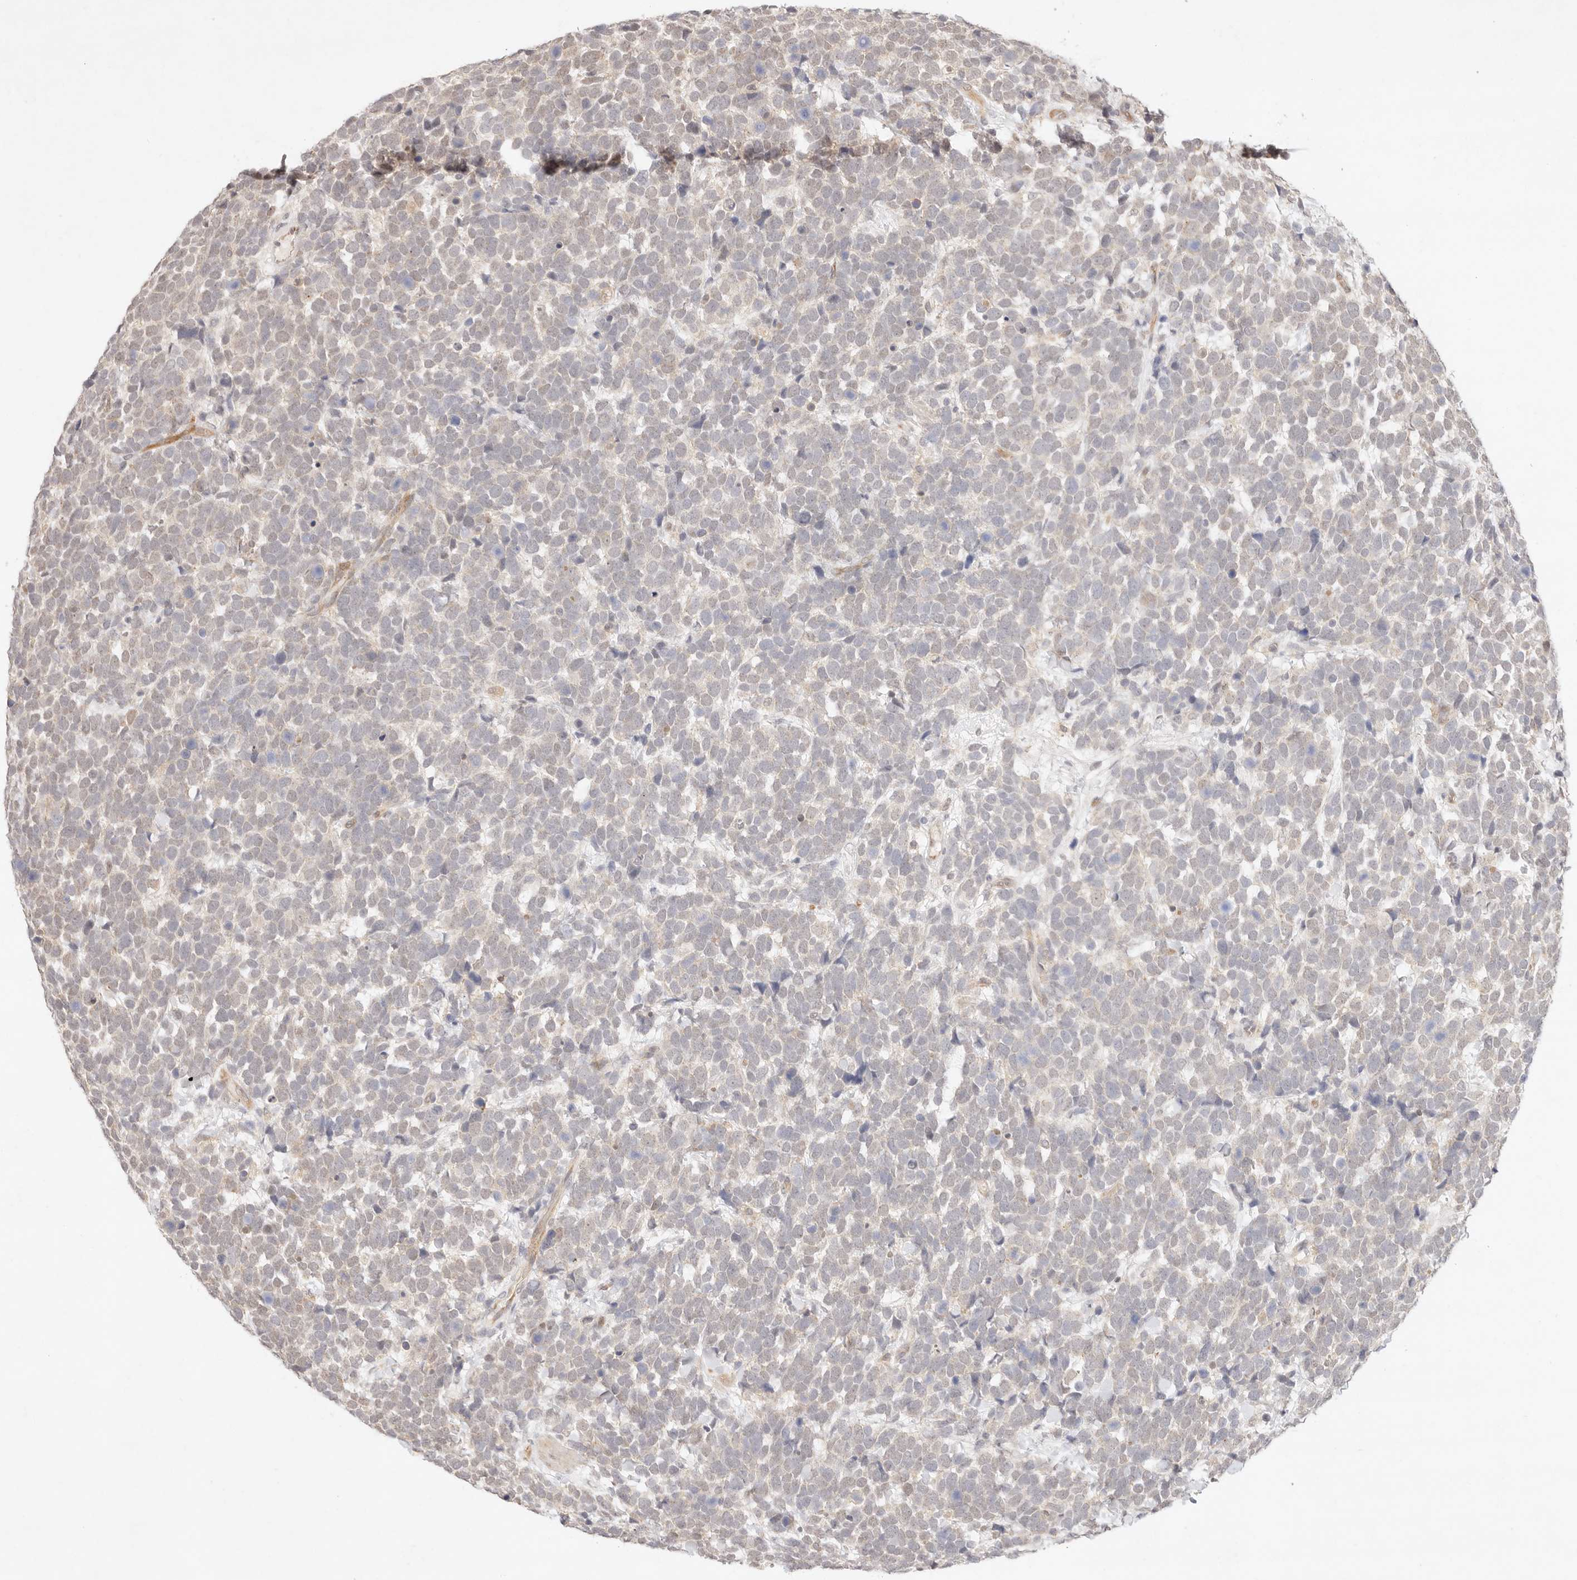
{"staining": {"intensity": "negative", "quantity": "none", "location": "none"}, "tissue": "urothelial cancer", "cell_type": "Tumor cells", "image_type": "cancer", "snomed": [{"axis": "morphology", "description": "Urothelial carcinoma, High grade"}, {"axis": "topography", "description": "Urinary bladder"}], "caption": "A photomicrograph of human urothelial cancer is negative for staining in tumor cells. (DAB IHC with hematoxylin counter stain).", "gene": "GPR156", "patient": {"sex": "female", "age": 82}}